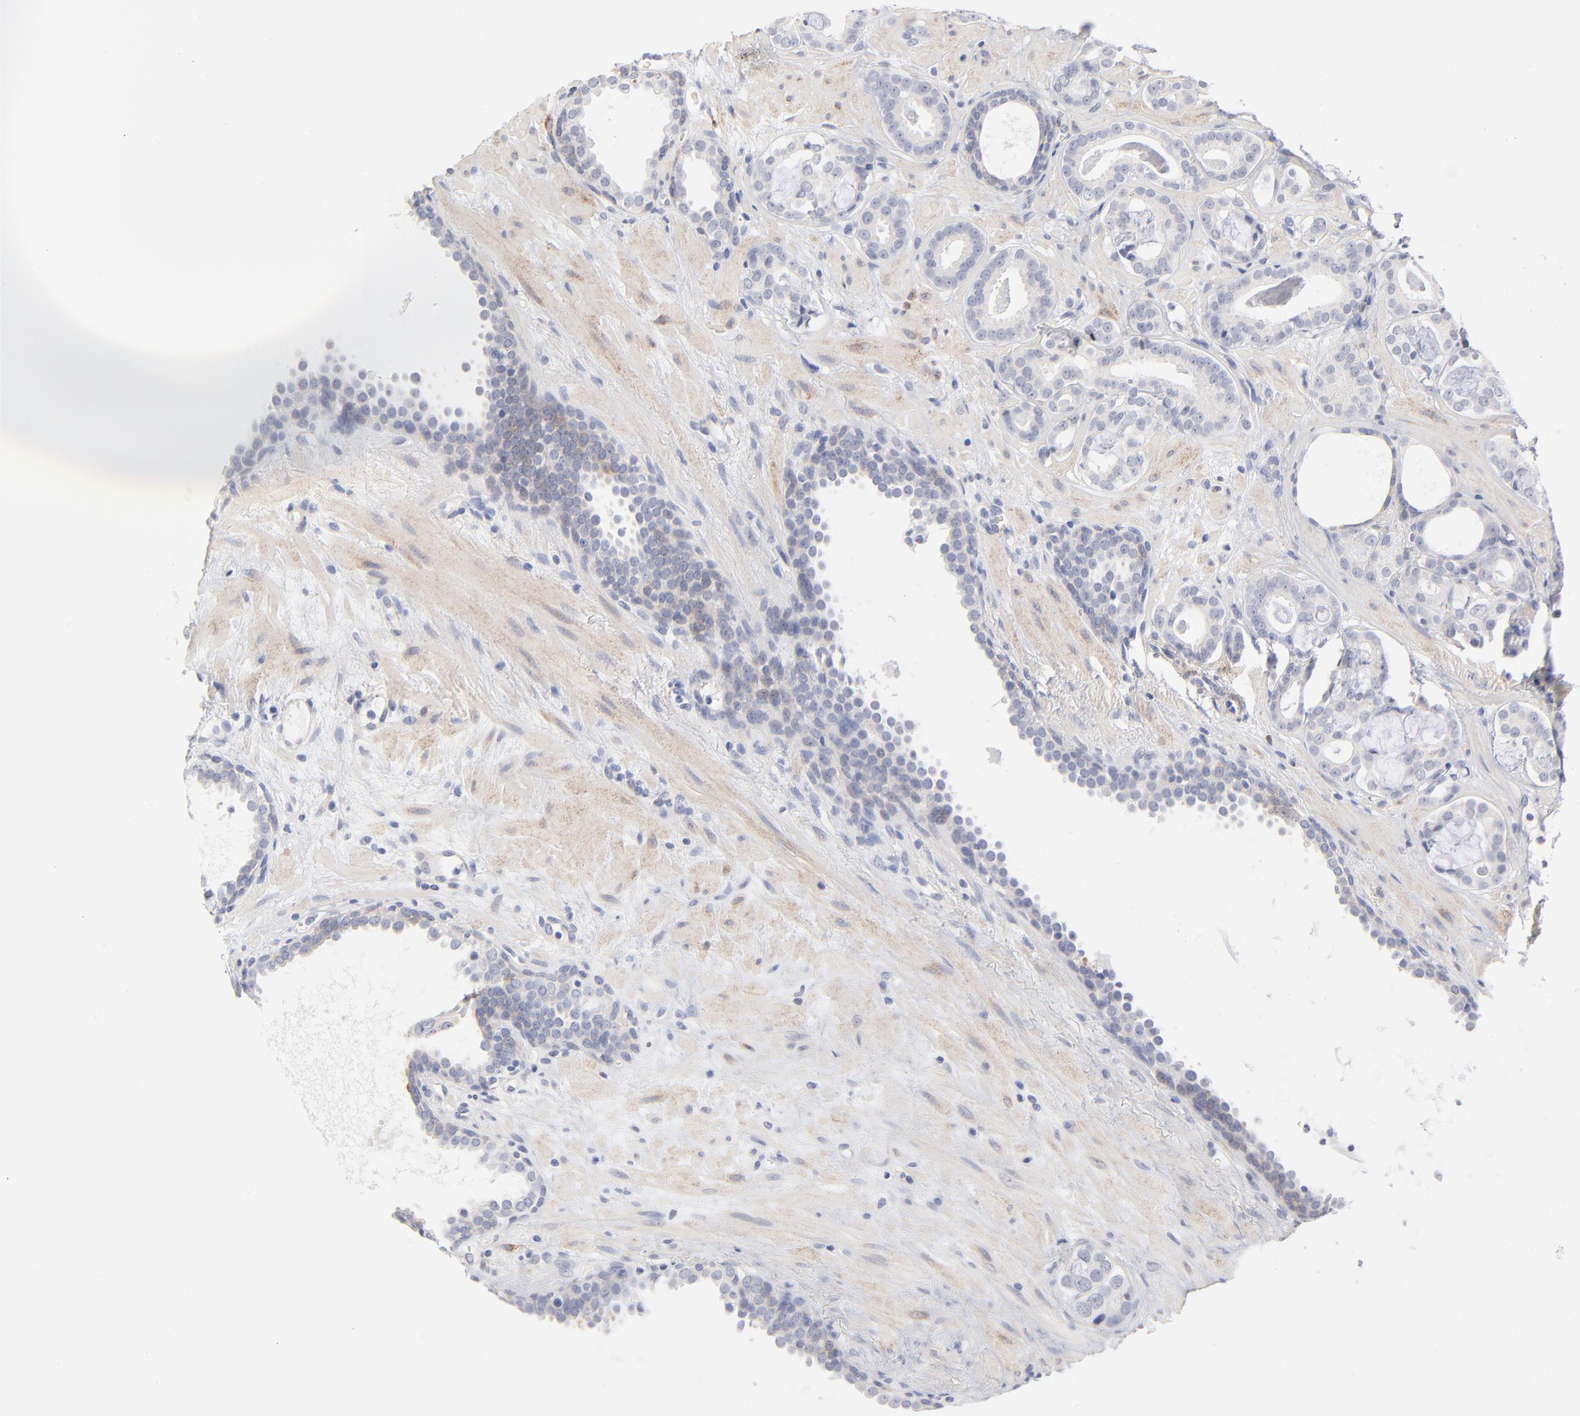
{"staining": {"intensity": "negative", "quantity": "none", "location": "none"}, "tissue": "prostate cancer", "cell_type": "Tumor cells", "image_type": "cancer", "snomed": [{"axis": "morphology", "description": "Adenocarcinoma, Low grade"}, {"axis": "topography", "description": "Prostate"}], "caption": "Image shows no protein staining in tumor cells of prostate cancer tissue.", "gene": "MID1", "patient": {"sex": "male", "age": 57}}